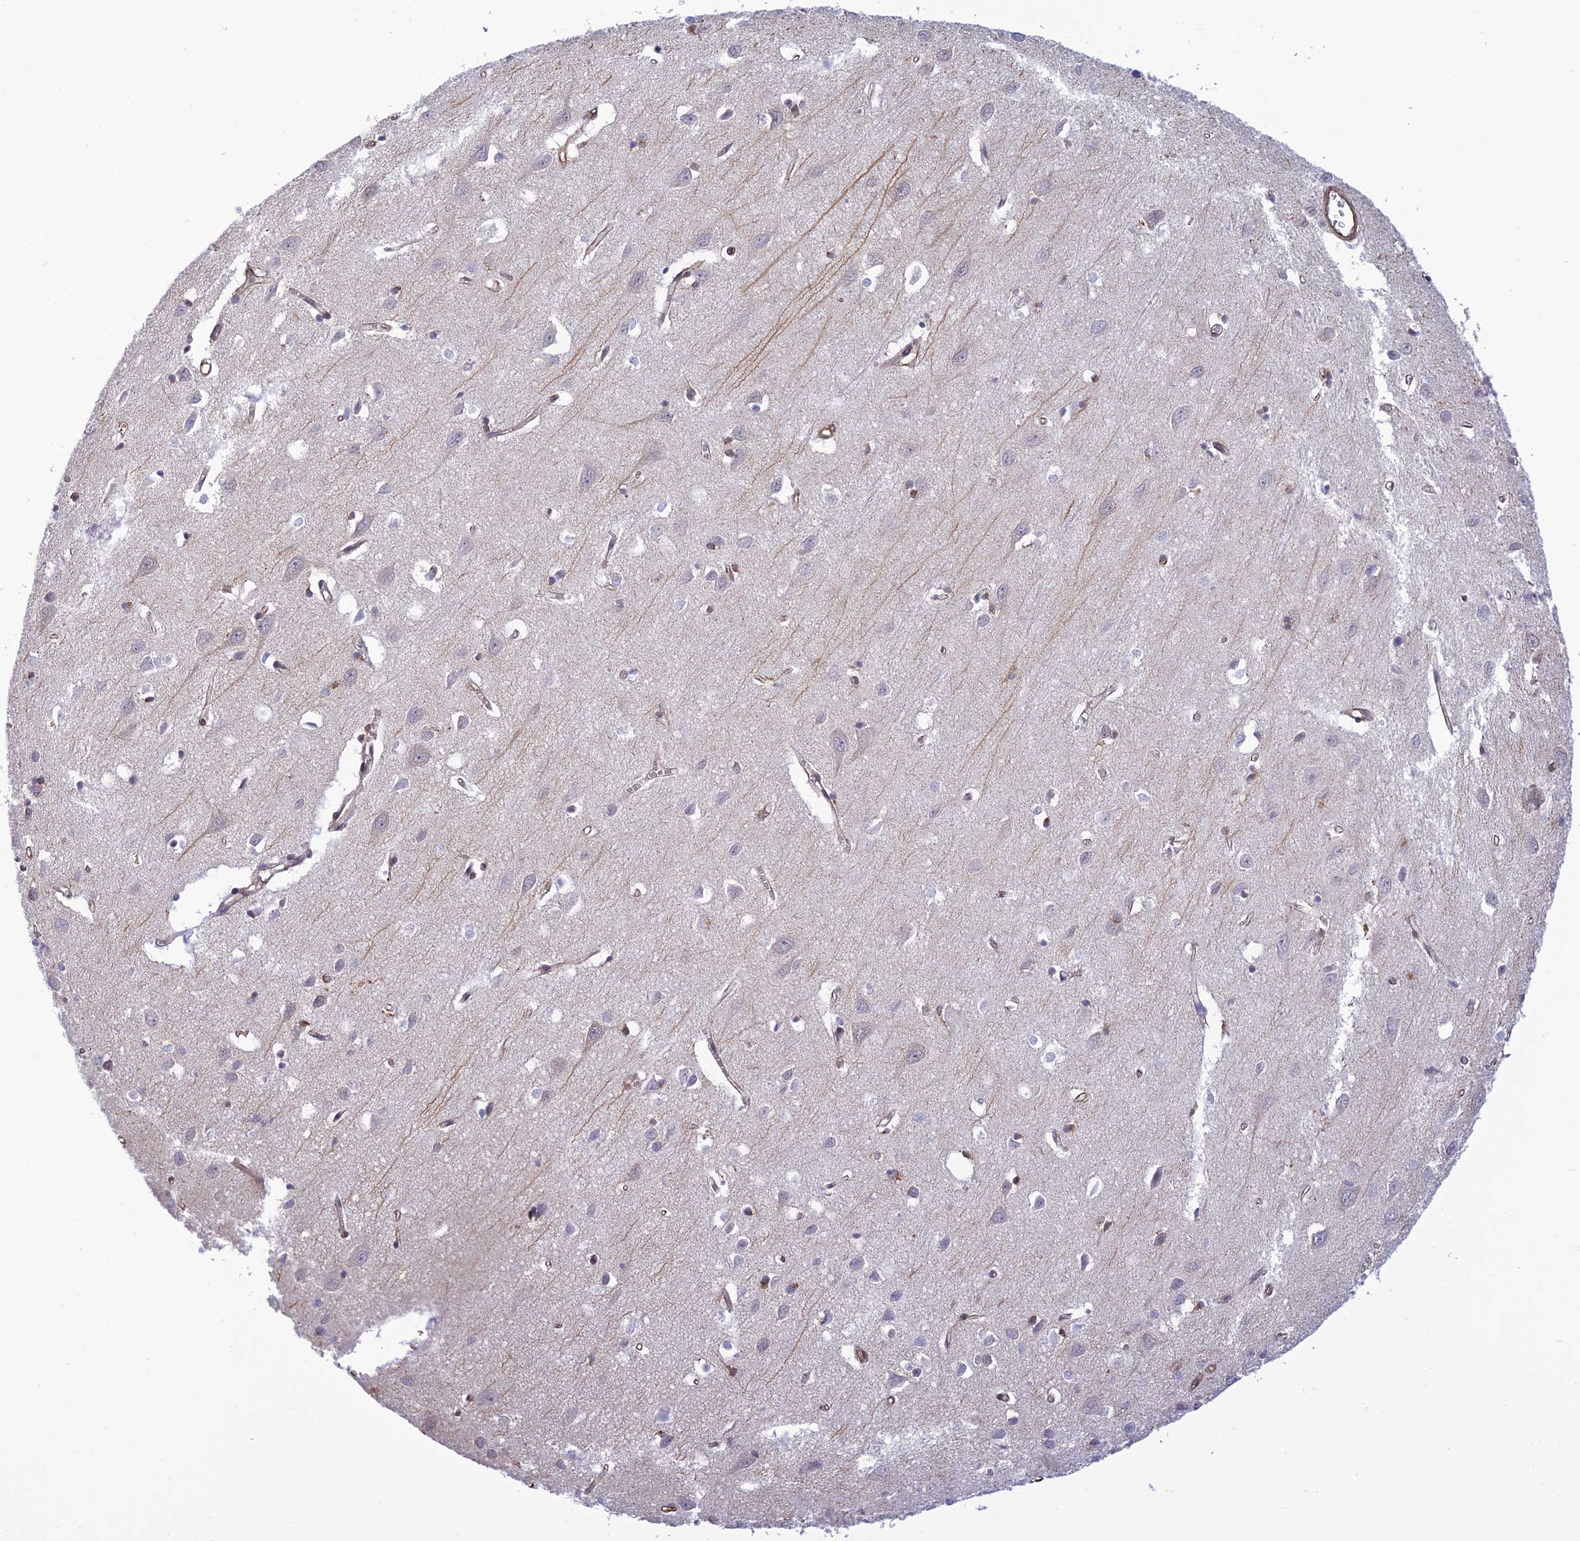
{"staining": {"intensity": "moderate", "quantity": ">75%", "location": "cytoplasmic/membranous"}, "tissue": "cerebral cortex", "cell_type": "Endothelial cells", "image_type": "normal", "snomed": [{"axis": "morphology", "description": "Normal tissue, NOS"}, {"axis": "topography", "description": "Cerebral cortex"}], "caption": "Human cerebral cortex stained for a protein (brown) shows moderate cytoplasmic/membranous positive expression in about >75% of endothelial cells.", "gene": "PAGR1", "patient": {"sex": "female", "age": 64}}